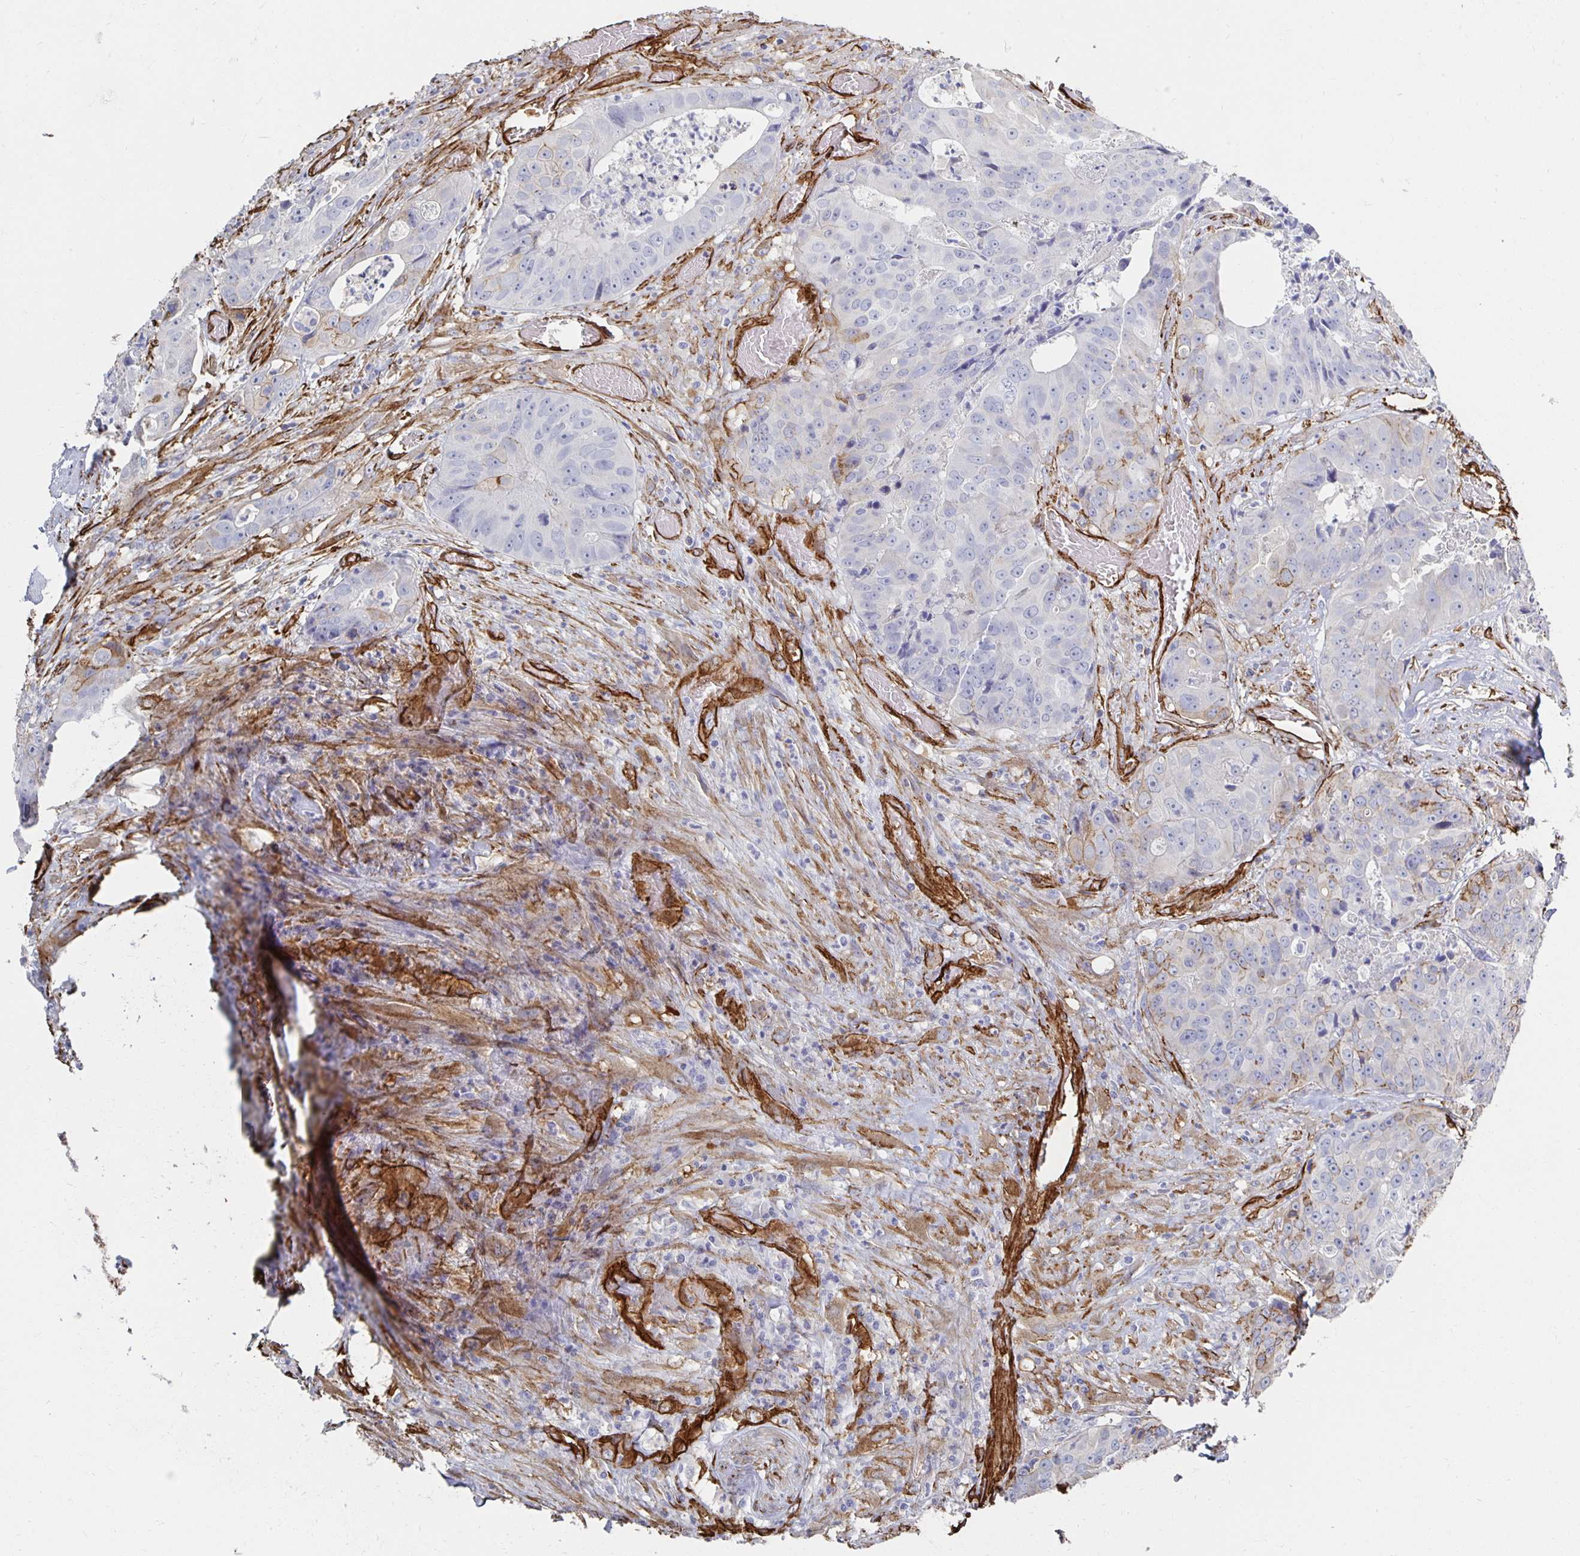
{"staining": {"intensity": "negative", "quantity": "none", "location": "none"}, "tissue": "colorectal cancer", "cell_type": "Tumor cells", "image_type": "cancer", "snomed": [{"axis": "morphology", "description": "Adenocarcinoma, NOS"}, {"axis": "topography", "description": "Rectum"}], "caption": "High magnification brightfield microscopy of colorectal adenocarcinoma stained with DAB (brown) and counterstained with hematoxylin (blue): tumor cells show no significant positivity.", "gene": "VIPR2", "patient": {"sex": "female", "age": 62}}